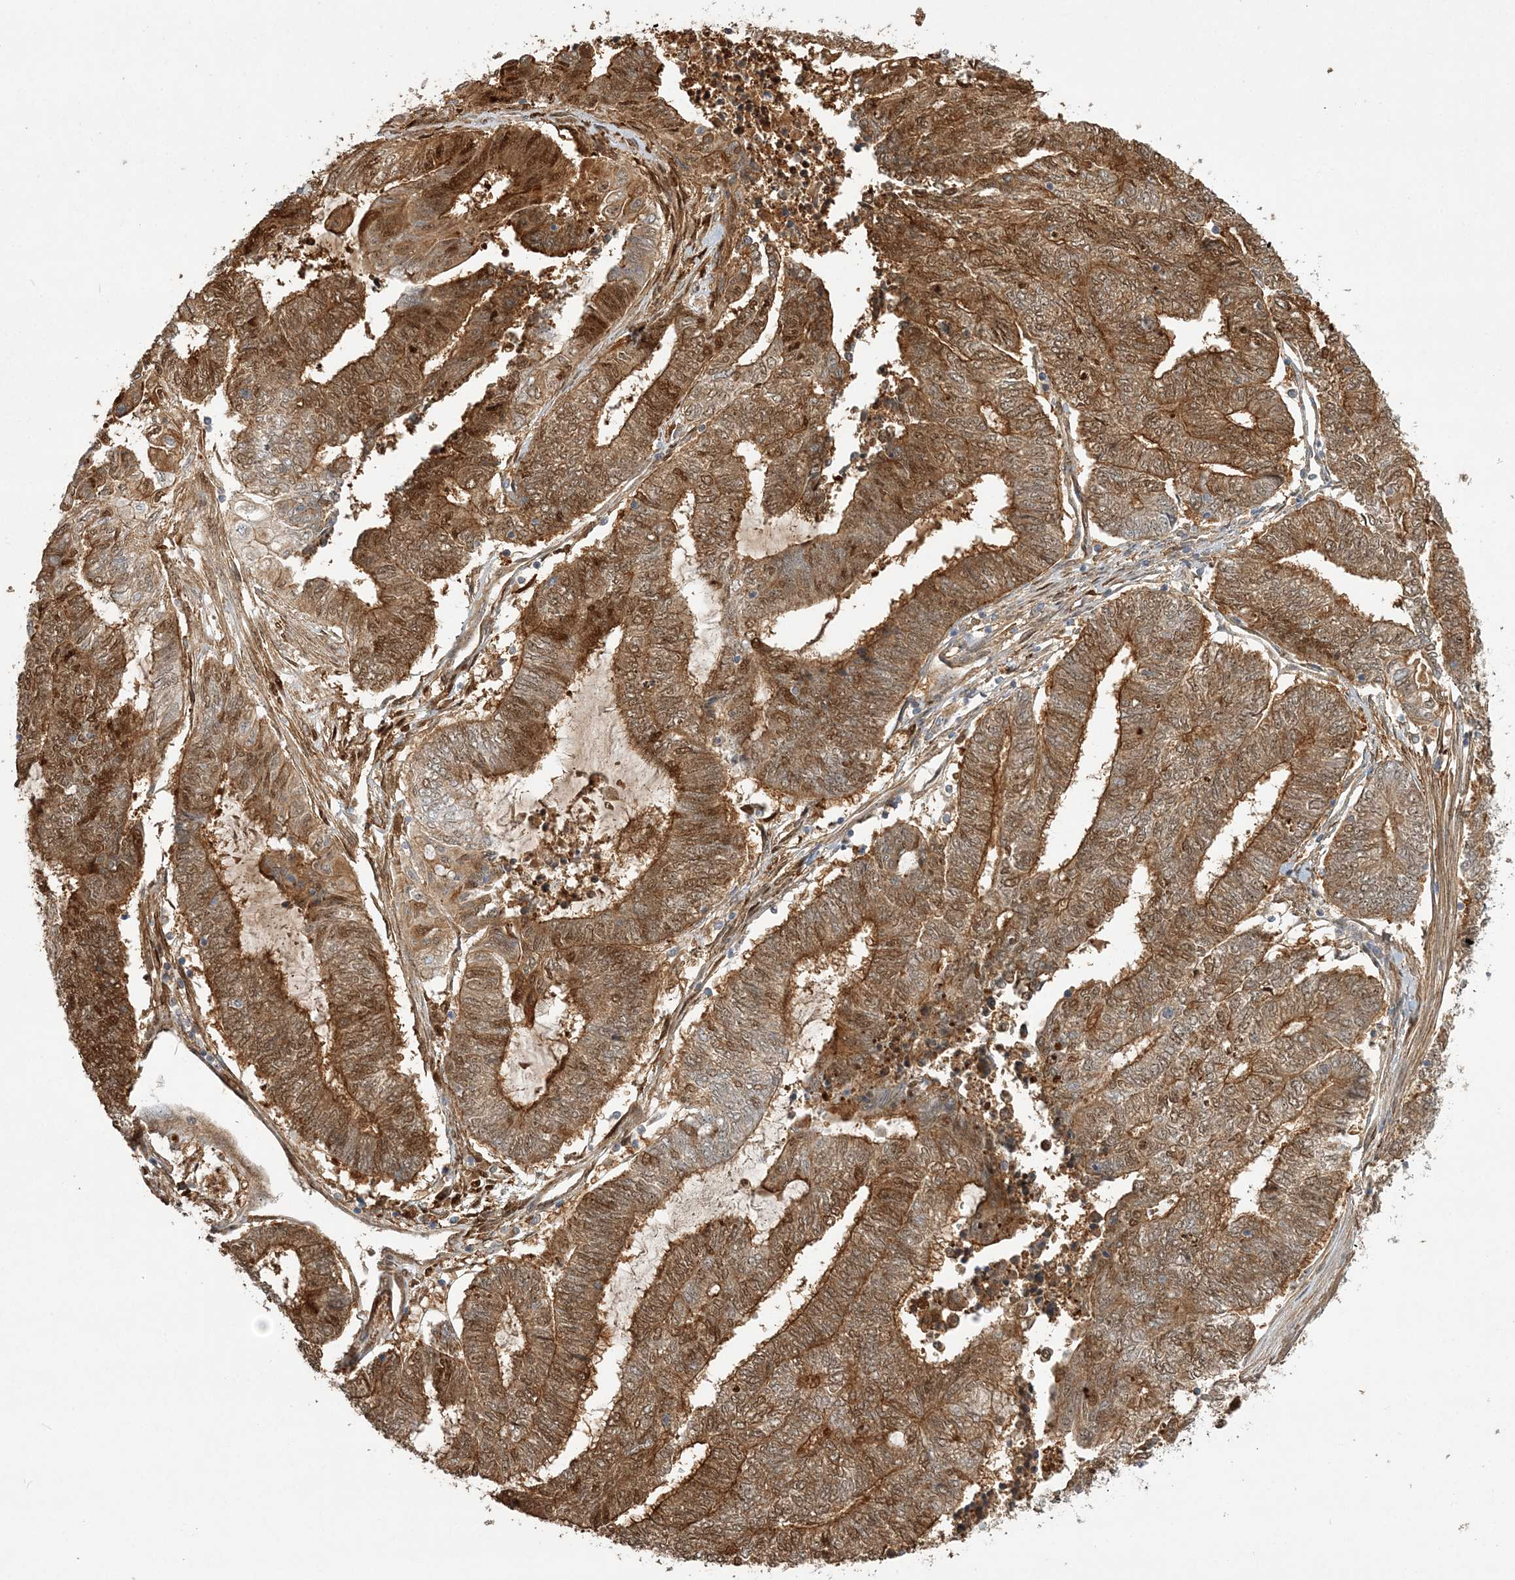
{"staining": {"intensity": "strong", "quantity": ">75%", "location": "cytoplasmic/membranous,nuclear"}, "tissue": "endometrial cancer", "cell_type": "Tumor cells", "image_type": "cancer", "snomed": [{"axis": "morphology", "description": "Adenocarcinoma, NOS"}, {"axis": "topography", "description": "Uterus"}, {"axis": "topography", "description": "Endometrium"}], "caption": "Immunohistochemistry of human adenocarcinoma (endometrial) reveals high levels of strong cytoplasmic/membranous and nuclear positivity in approximately >75% of tumor cells.", "gene": "NPM3", "patient": {"sex": "female", "age": 70}}